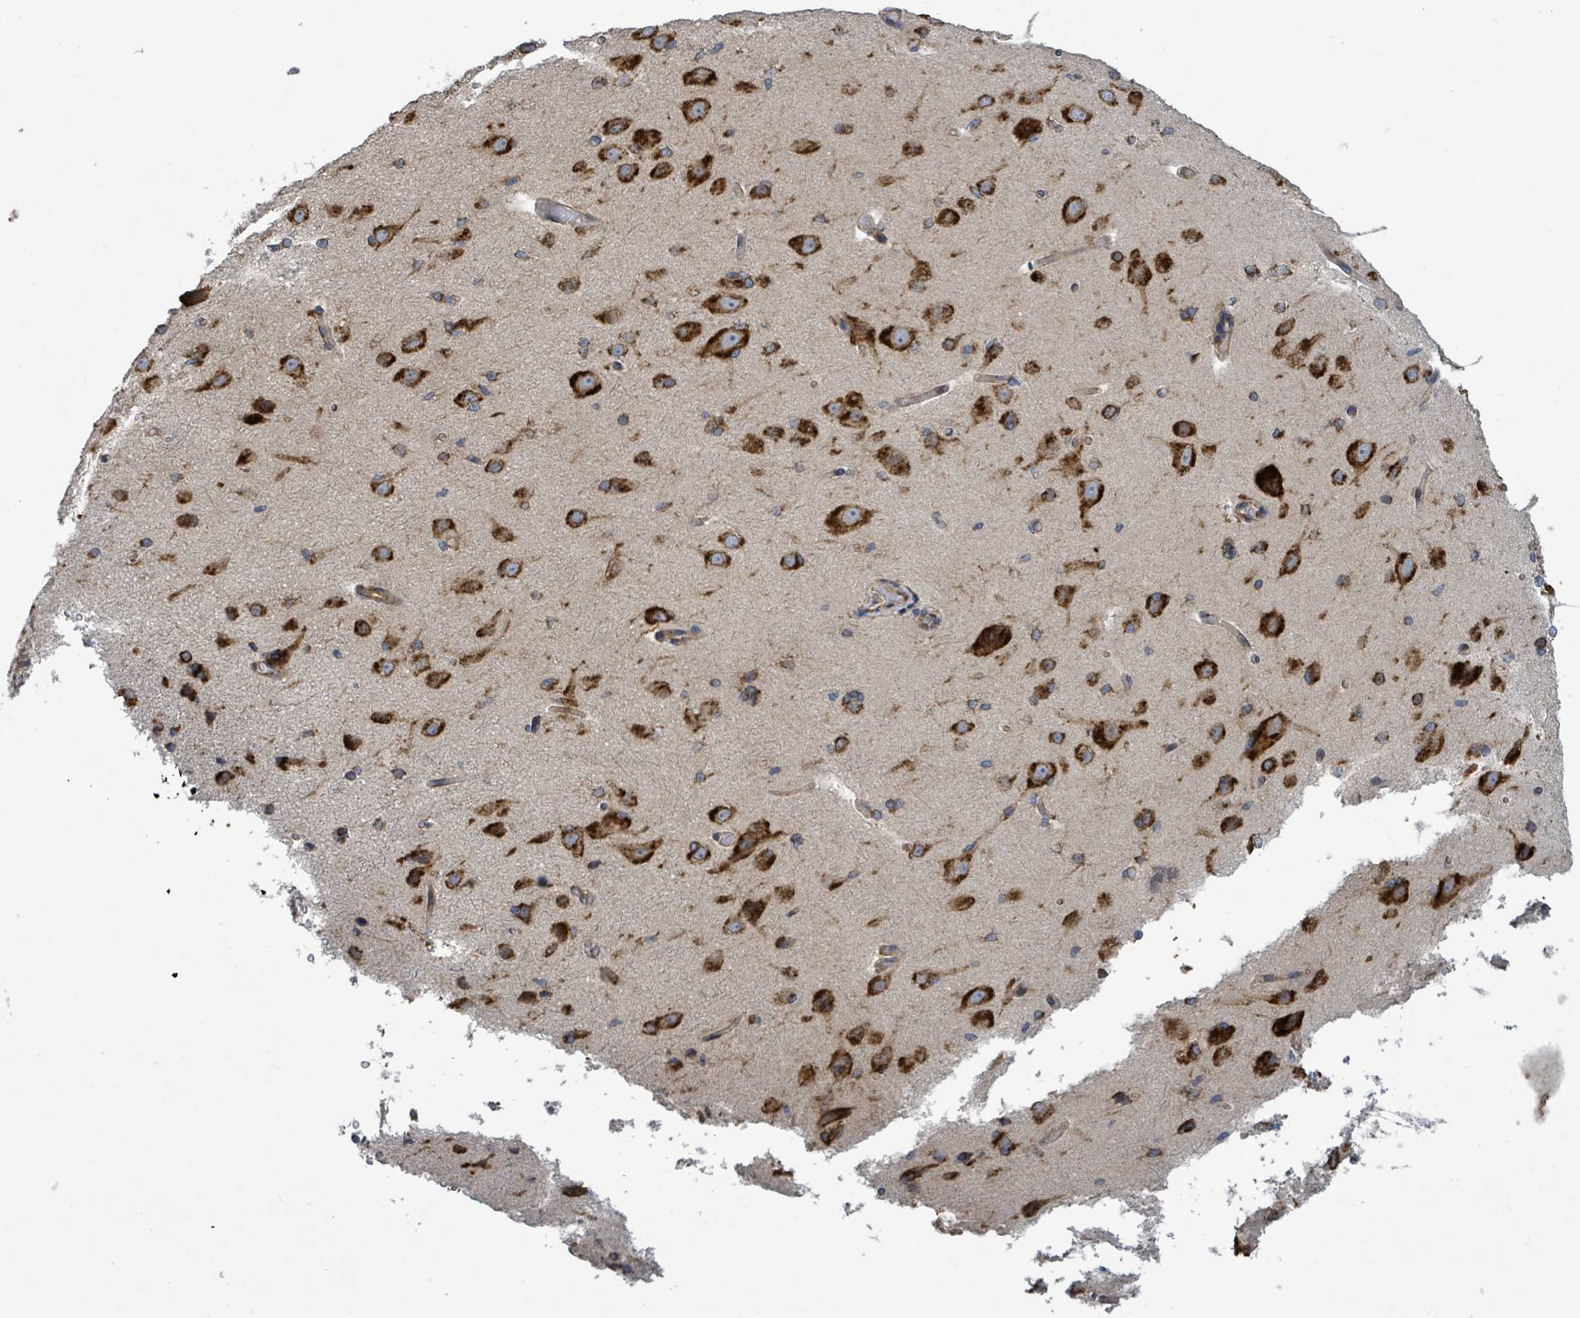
{"staining": {"intensity": "moderate", "quantity": ">75%", "location": "cytoplasmic/membranous"}, "tissue": "cerebral cortex", "cell_type": "Endothelial cells", "image_type": "normal", "snomed": [{"axis": "morphology", "description": "Normal tissue, NOS"}, {"axis": "morphology", "description": "Inflammation, NOS"}, {"axis": "topography", "description": "Cerebral cortex"}], "caption": "A medium amount of moderate cytoplasmic/membranous positivity is present in approximately >75% of endothelial cells in normal cerebral cortex. (DAB (3,3'-diaminobenzidine) IHC with brightfield microscopy, high magnification).", "gene": "NOMO1", "patient": {"sex": "male", "age": 6}}